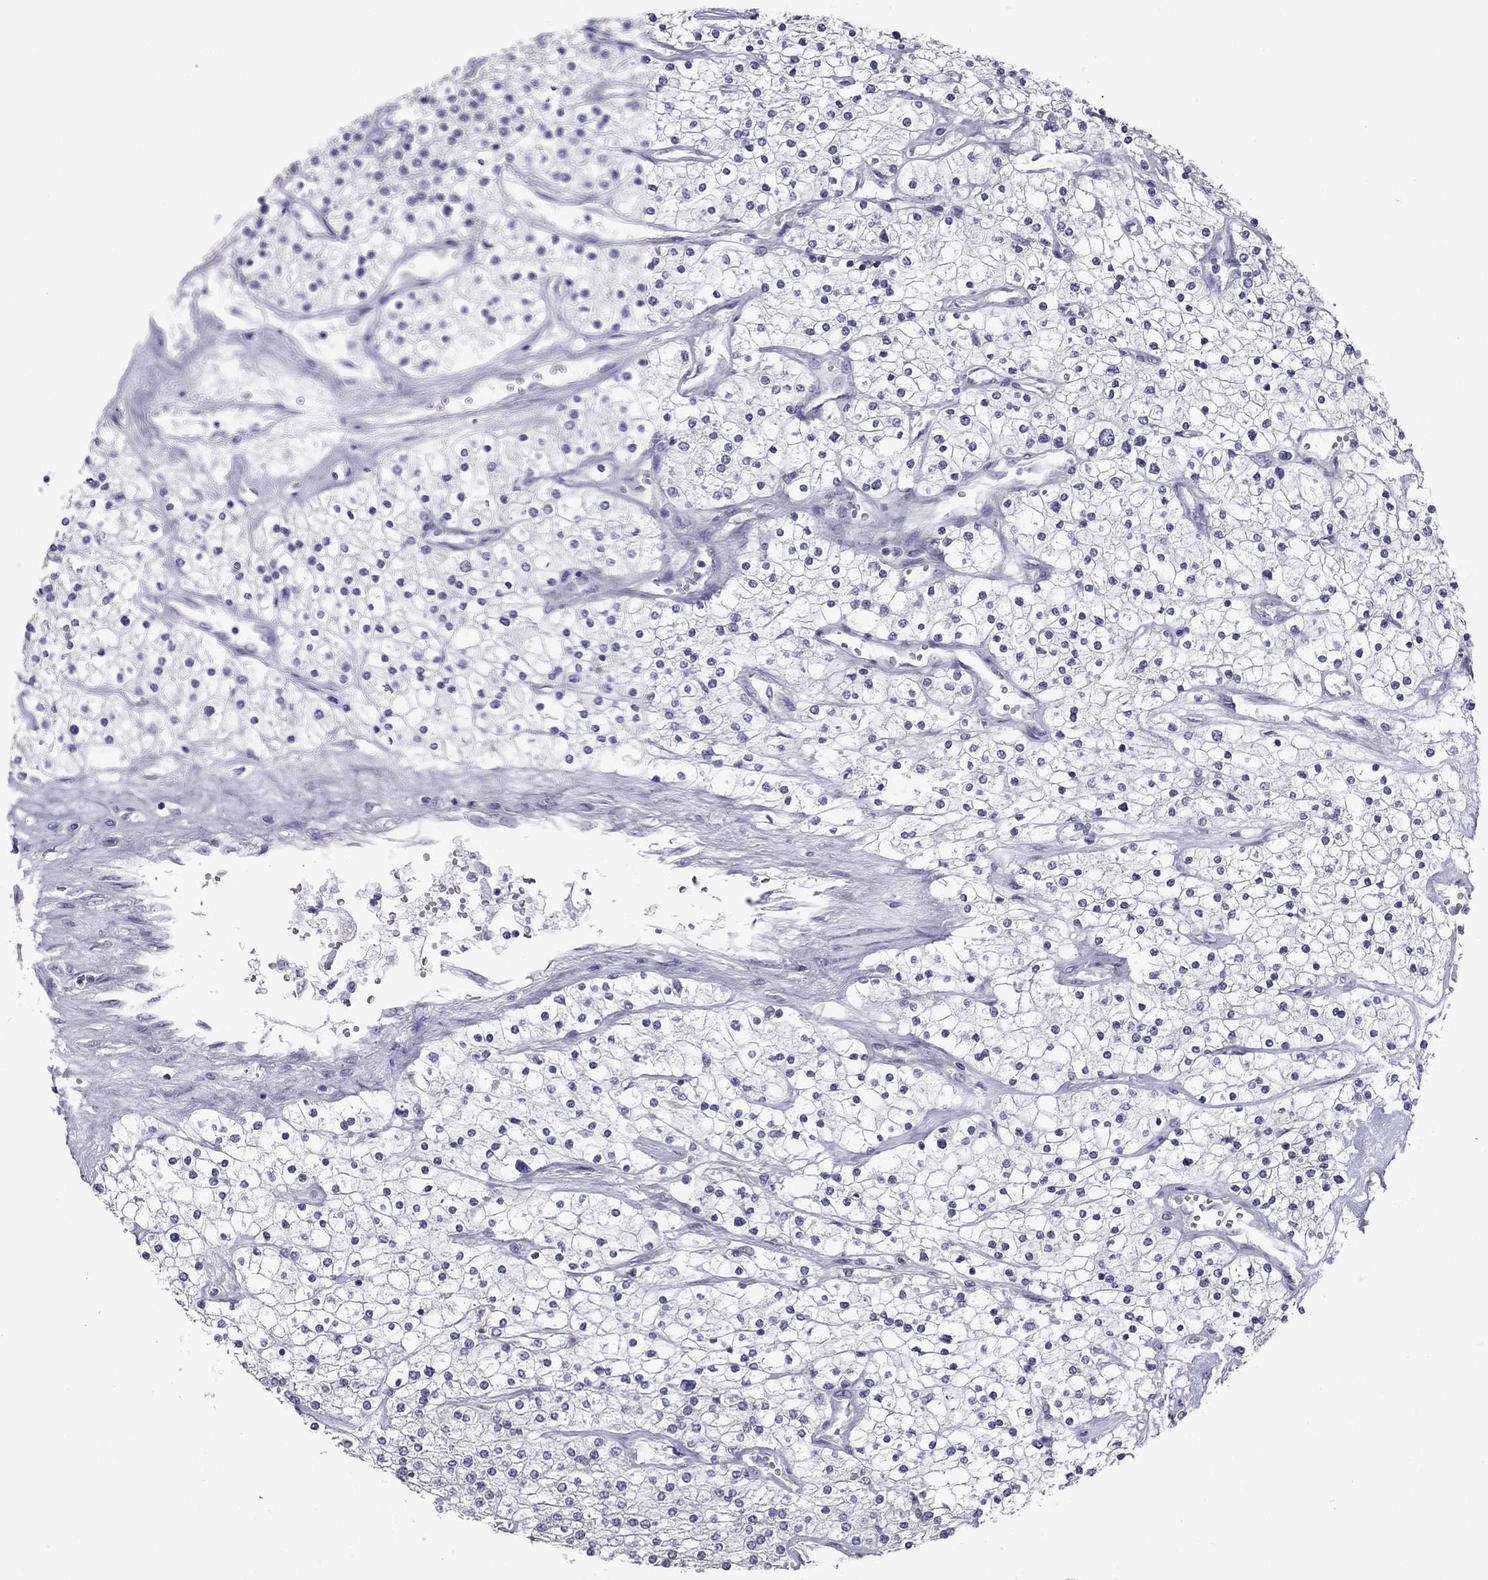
{"staining": {"intensity": "negative", "quantity": "none", "location": "none"}, "tissue": "renal cancer", "cell_type": "Tumor cells", "image_type": "cancer", "snomed": [{"axis": "morphology", "description": "Adenocarcinoma, NOS"}, {"axis": "topography", "description": "Kidney"}], "caption": "The IHC photomicrograph has no significant positivity in tumor cells of renal cancer (adenocarcinoma) tissue.", "gene": "RGS8", "patient": {"sex": "male", "age": 80}}